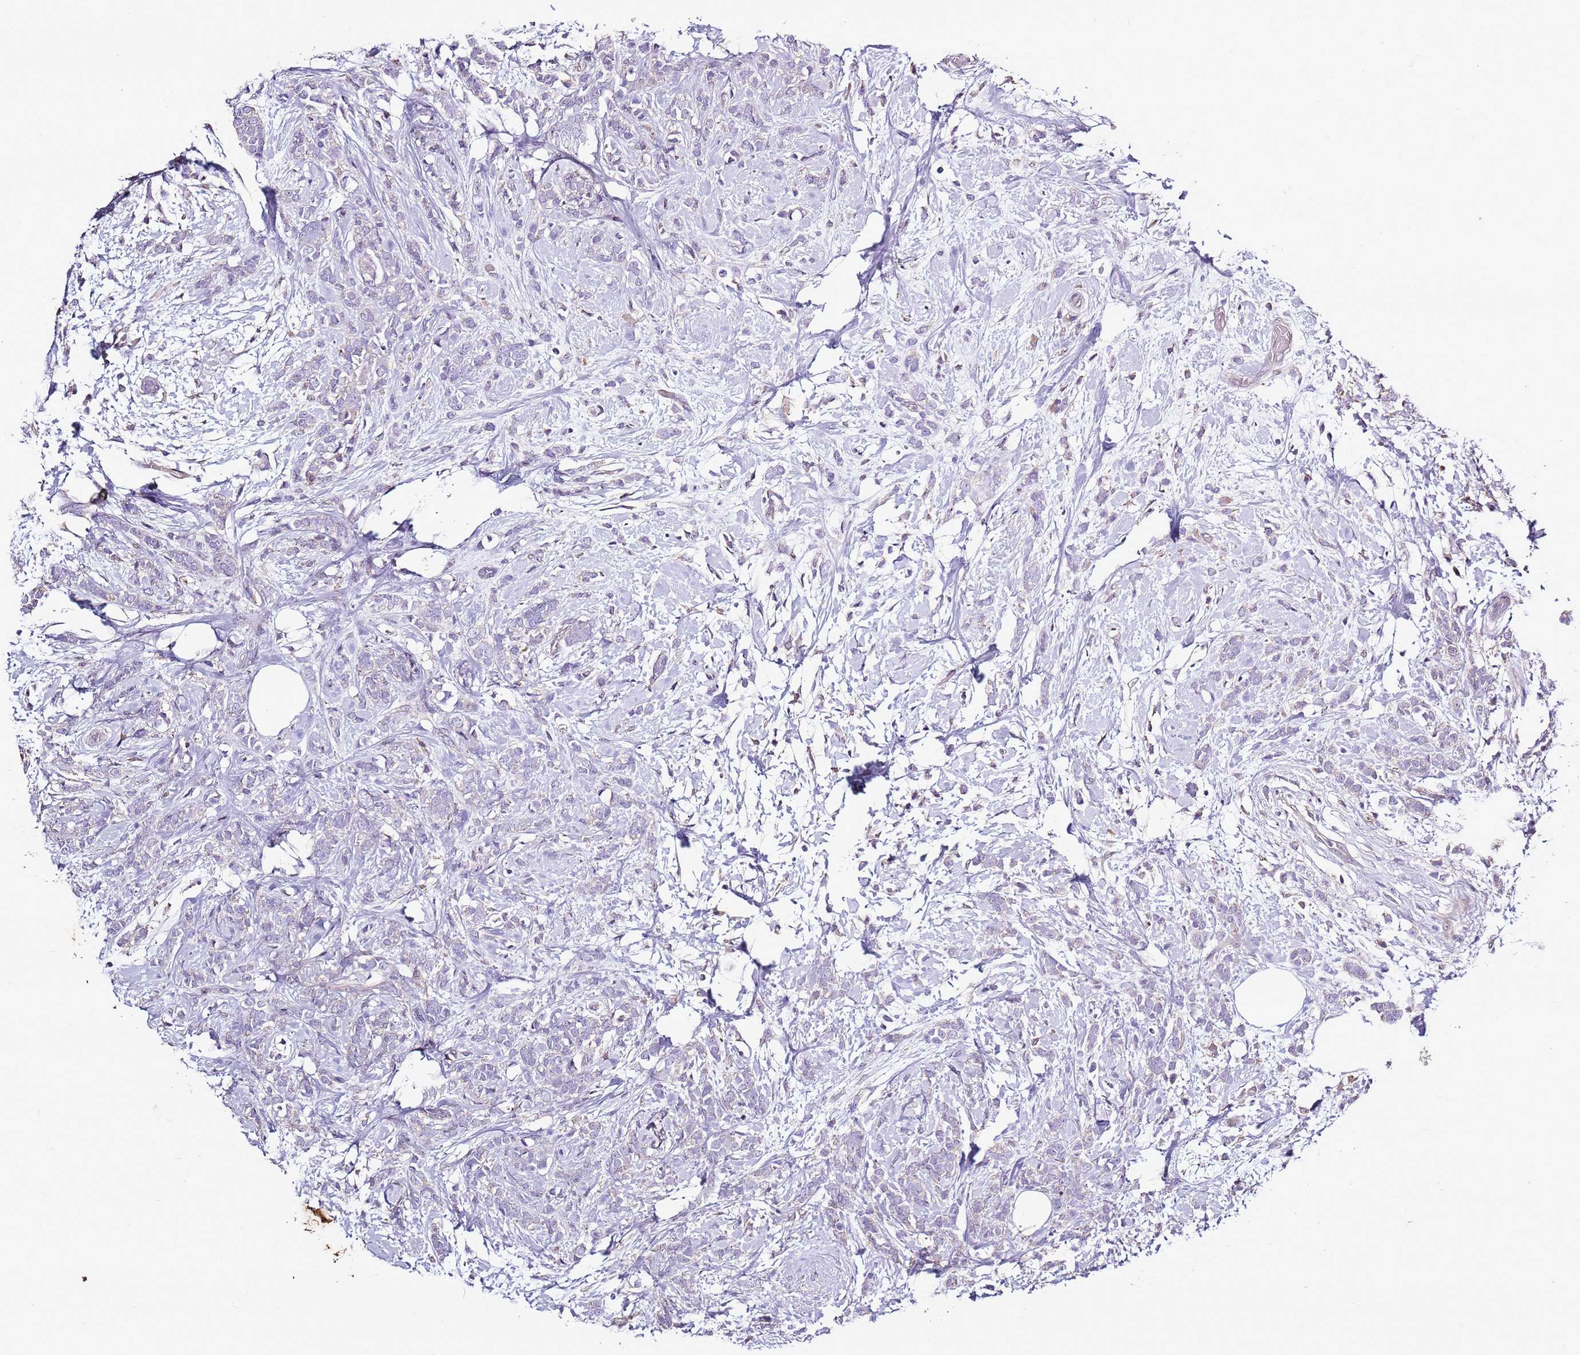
{"staining": {"intensity": "negative", "quantity": "none", "location": "none"}, "tissue": "breast cancer", "cell_type": "Tumor cells", "image_type": "cancer", "snomed": [{"axis": "morphology", "description": "Lobular carcinoma"}, {"axis": "topography", "description": "Breast"}], "caption": "Immunohistochemistry of lobular carcinoma (breast) exhibits no expression in tumor cells.", "gene": "CAPN9", "patient": {"sex": "female", "age": 58}}